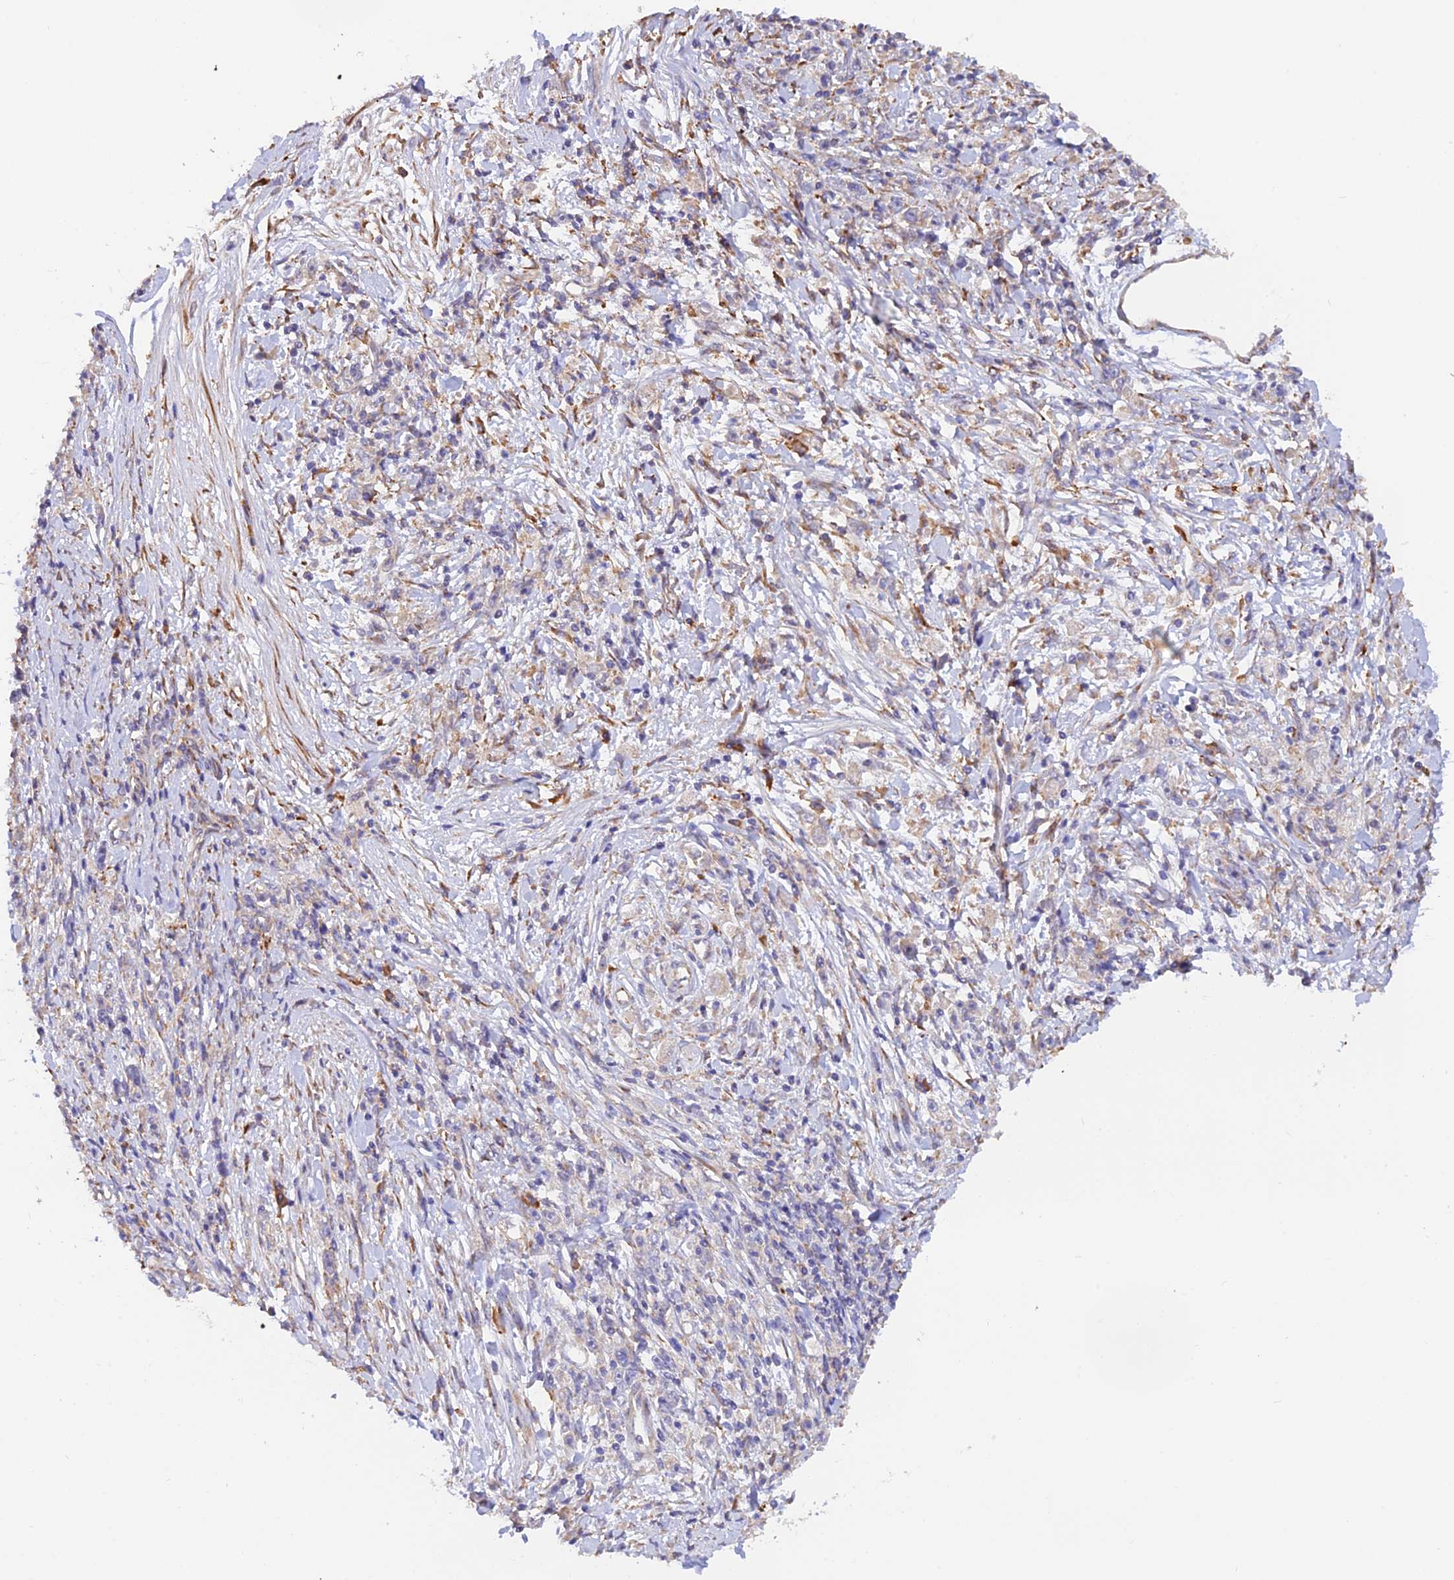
{"staining": {"intensity": "weak", "quantity": "<25%", "location": "cytoplasmic/membranous"}, "tissue": "stomach cancer", "cell_type": "Tumor cells", "image_type": "cancer", "snomed": [{"axis": "morphology", "description": "Adenocarcinoma, NOS"}, {"axis": "topography", "description": "Stomach"}], "caption": "Immunohistochemistry (IHC) image of neoplastic tissue: human stomach cancer (adenocarcinoma) stained with DAB displays no significant protein expression in tumor cells.", "gene": "RPL5", "patient": {"sex": "female", "age": 59}}